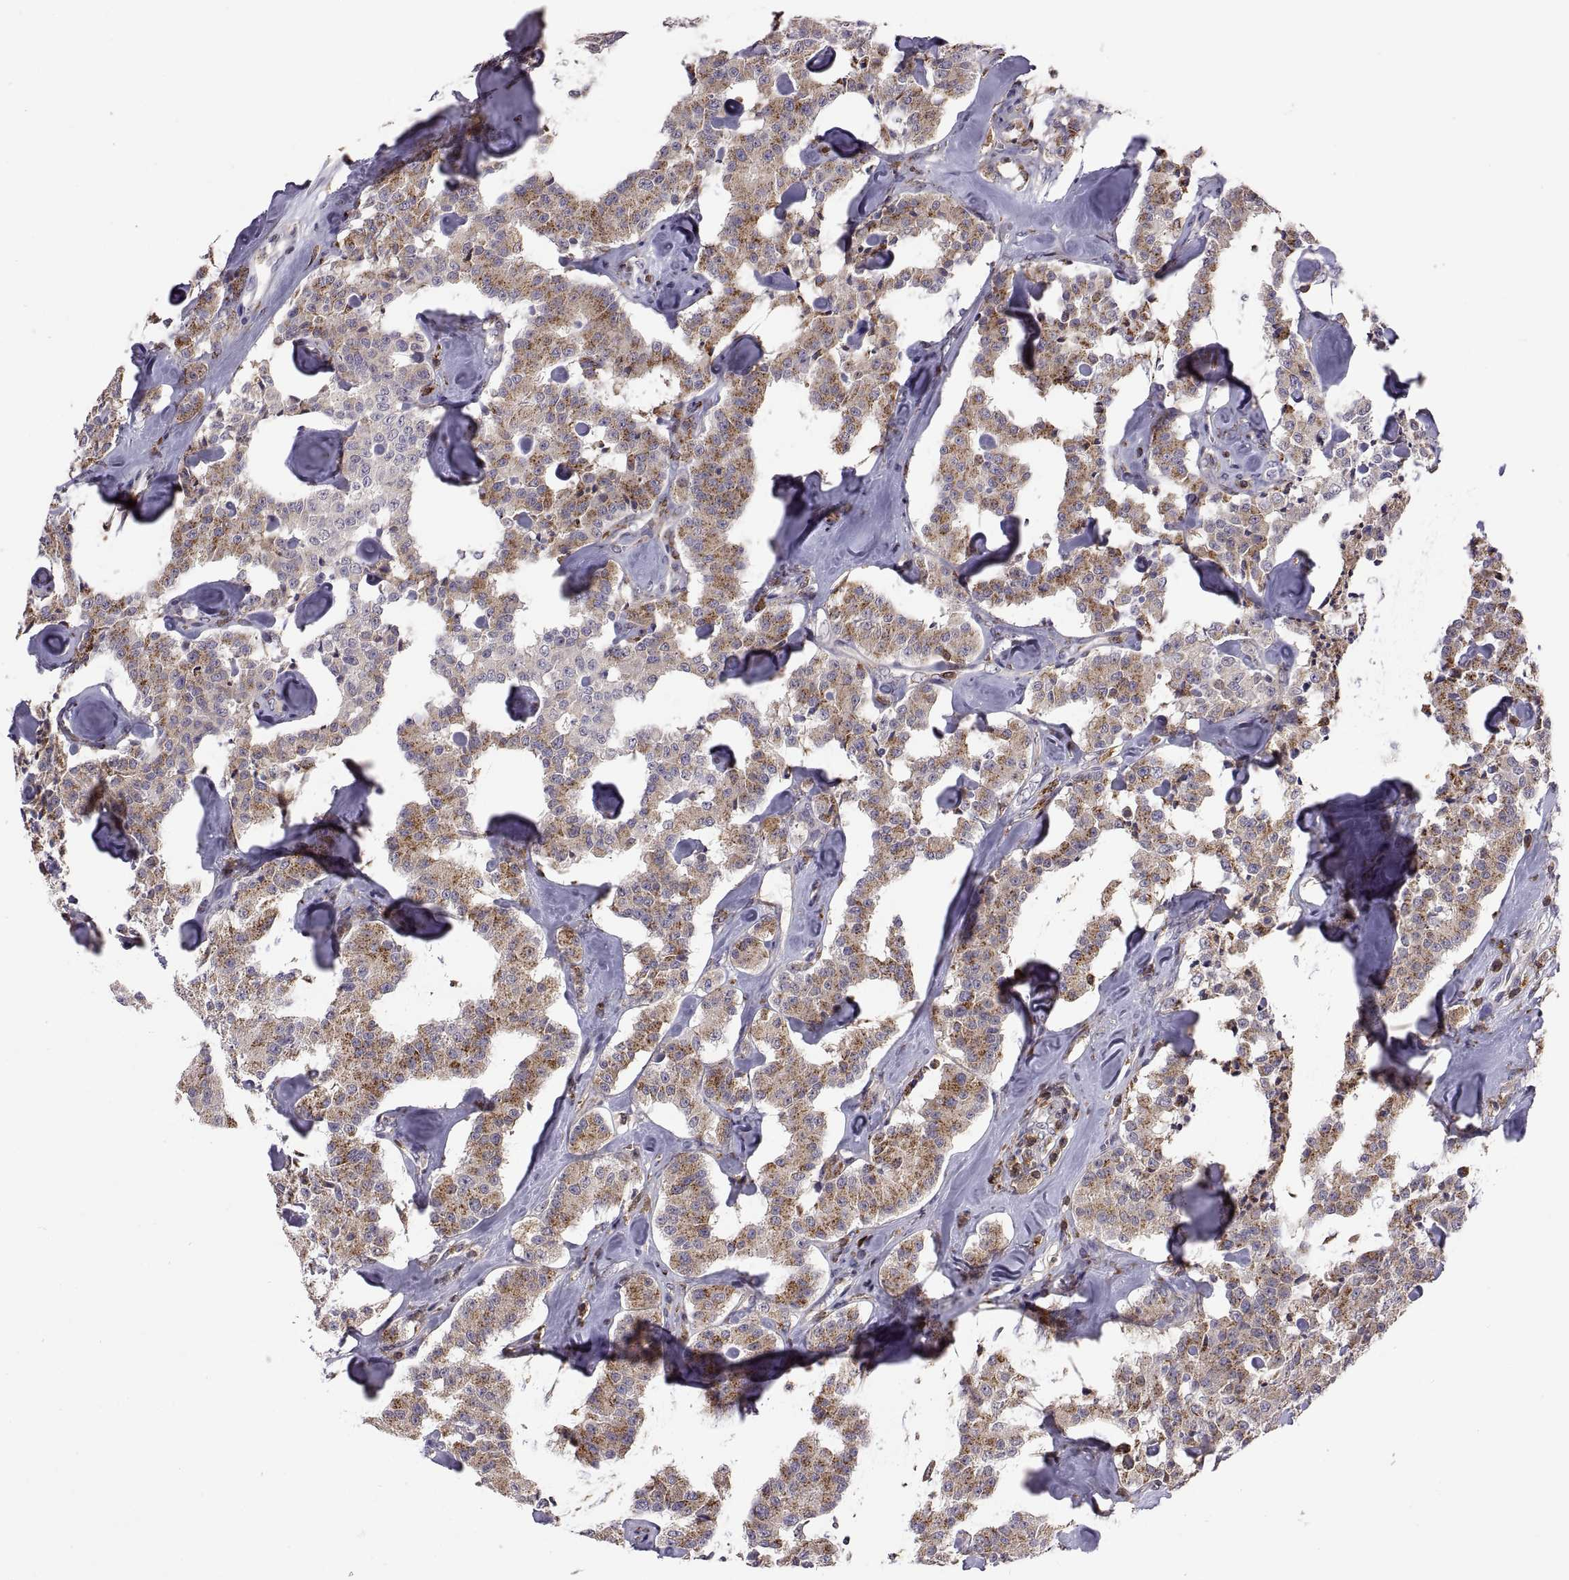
{"staining": {"intensity": "moderate", "quantity": ">75%", "location": "cytoplasmic/membranous"}, "tissue": "carcinoid", "cell_type": "Tumor cells", "image_type": "cancer", "snomed": [{"axis": "morphology", "description": "Carcinoid, malignant, NOS"}, {"axis": "topography", "description": "Pancreas"}], "caption": "Immunohistochemical staining of human carcinoid (malignant) shows medium levels of moderate cytoplasmic/membranous protein expression in approximately >75% of tumor cells.", "gene": "ACAP1", "patient": {"sex": "male", "age": 41}}